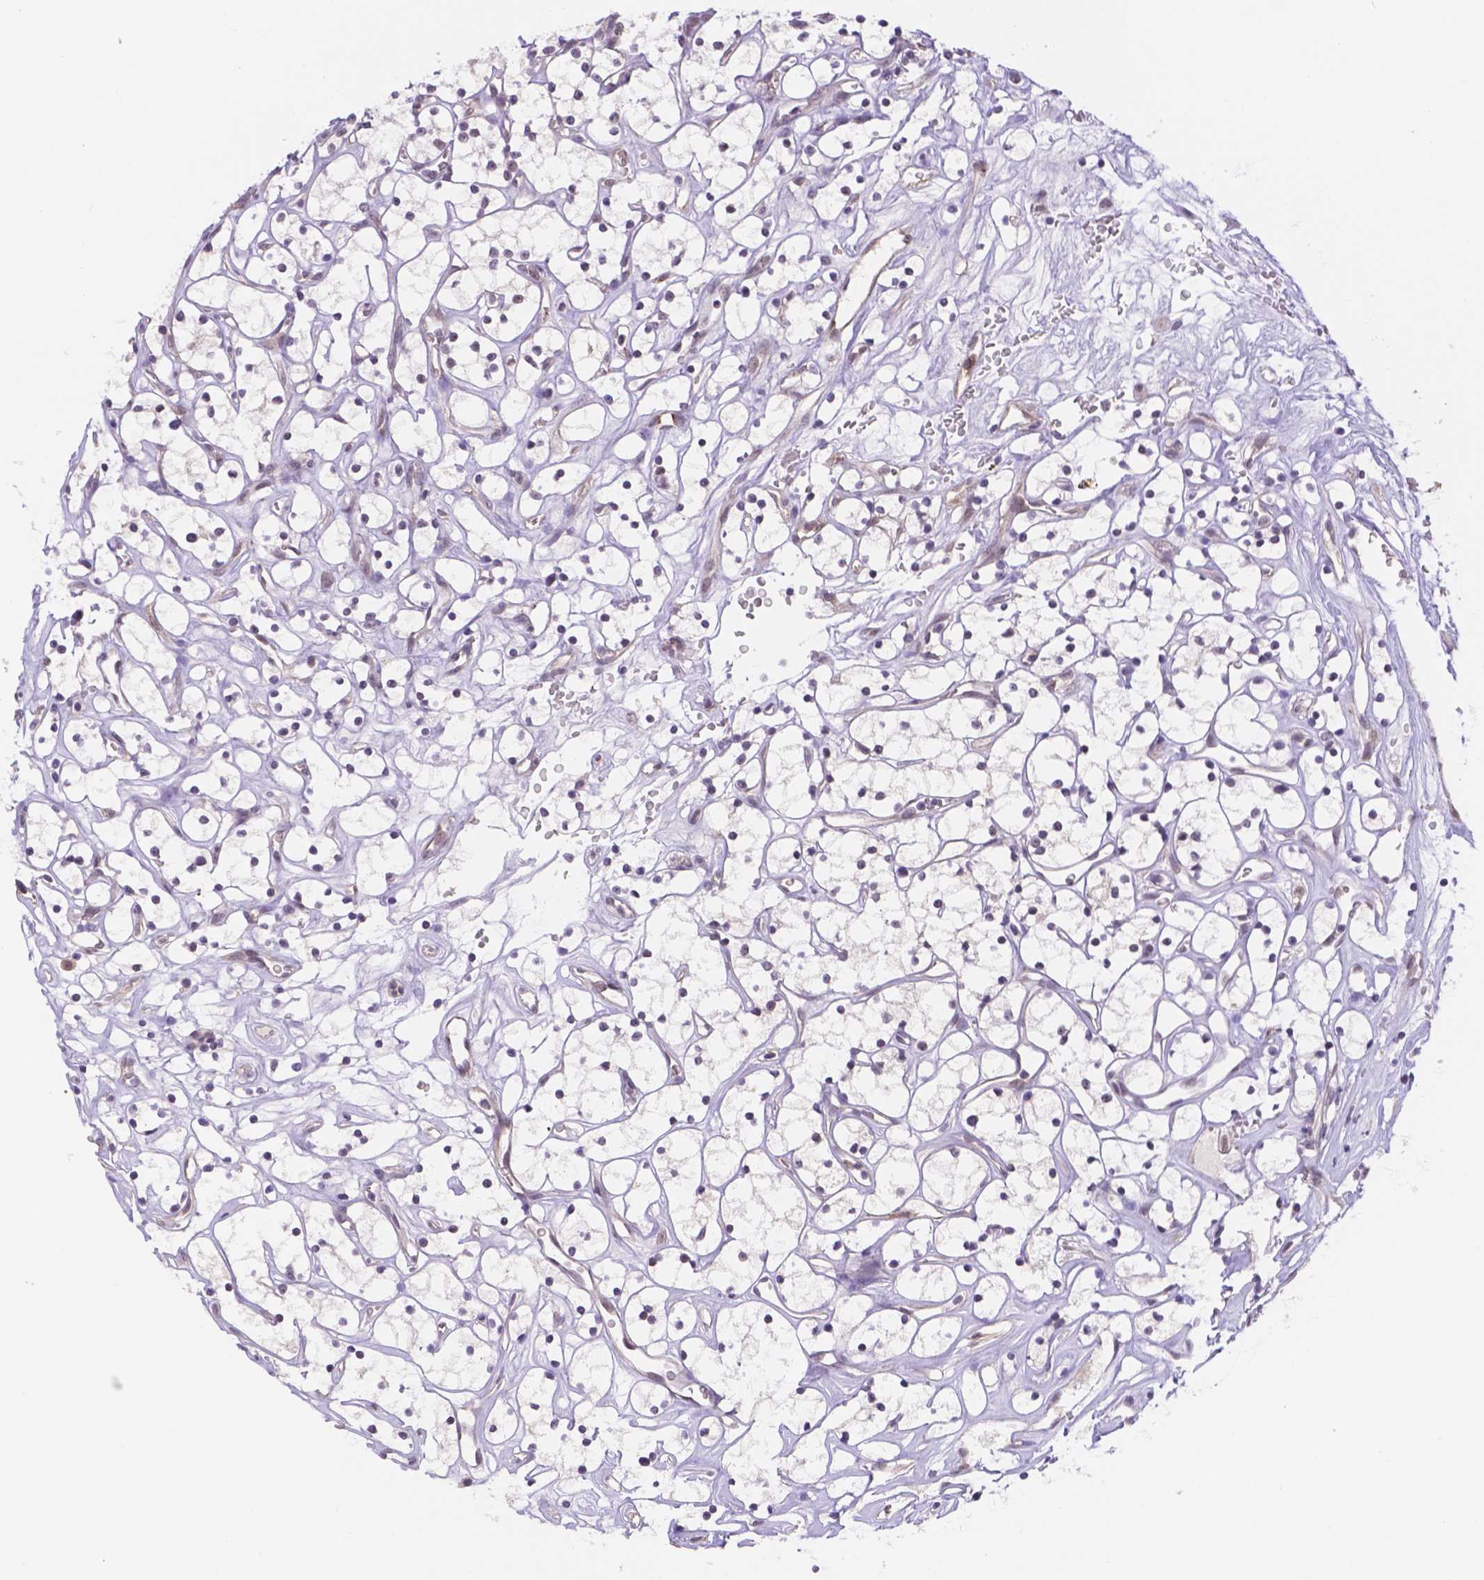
{"staining": {"intensity": "negative", "quantity": "none", "location": "none"}, "tissue": "renal cancer", "cell_type": "Tumor cells", "image_type": "cancer", "snomed": [{"axis": "morphology", "description": "Adenocarcinoma, NOS"}, {"axis": "topography", "description": "Kidney"}], "caption": "The micrograph displays no significant expression in tumor cells of renal cancer. (Stains: DAB immunohistochemistry (IHC) with hematoxylin counter stain, Microscopy: brightfield microscopy at high magnification).", "gene": "NXPE2", "patient": {"sex": "female", "age": 64}}